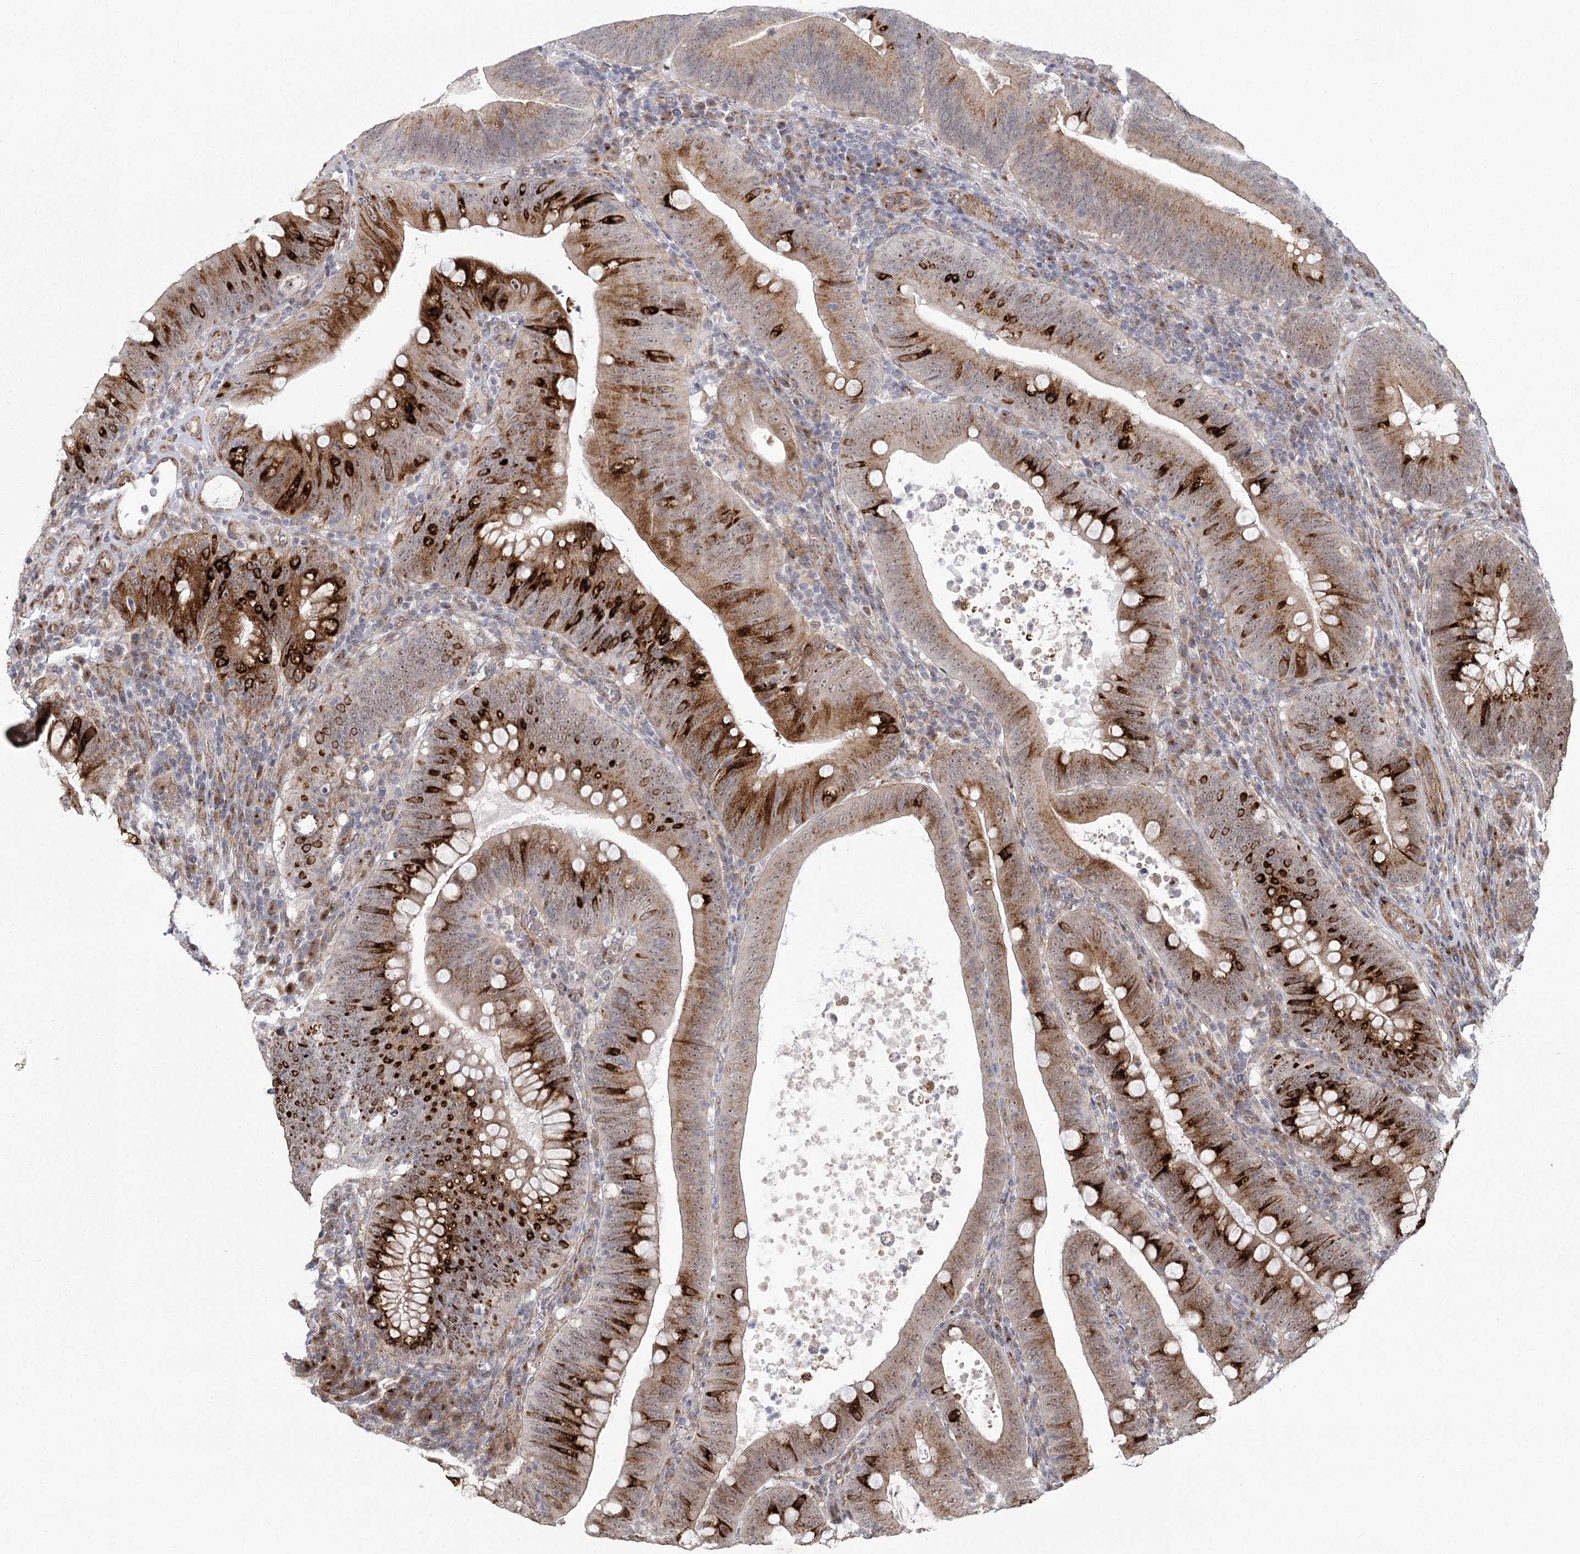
{"staining": {"intensity": "strong", "quantity": ">75%", "location": "cytoplasmic/membranous"}, "tissue": "colorectal cancer", "cell_type": "Tumor cells", "image_type": "cancer", "snomed": [{"axis": "morphology", "description": "Normal tissue, NOS"}, {"axis": "topography", "description": "Colon"}], "caption": "Immunohistochemical staining of colorectal cancer demonstrates high levels of strong cytoplasmic/membranous positivity in approximately >75% of tumor cells. (Stains: DAB (3,3'-diaminobenzidine) in brown, nuclei in blue, Microscopy: brightfield microscopy at high magnification).", "gene": "PARM1", "patient": {"sex": "female", "age": 82}}